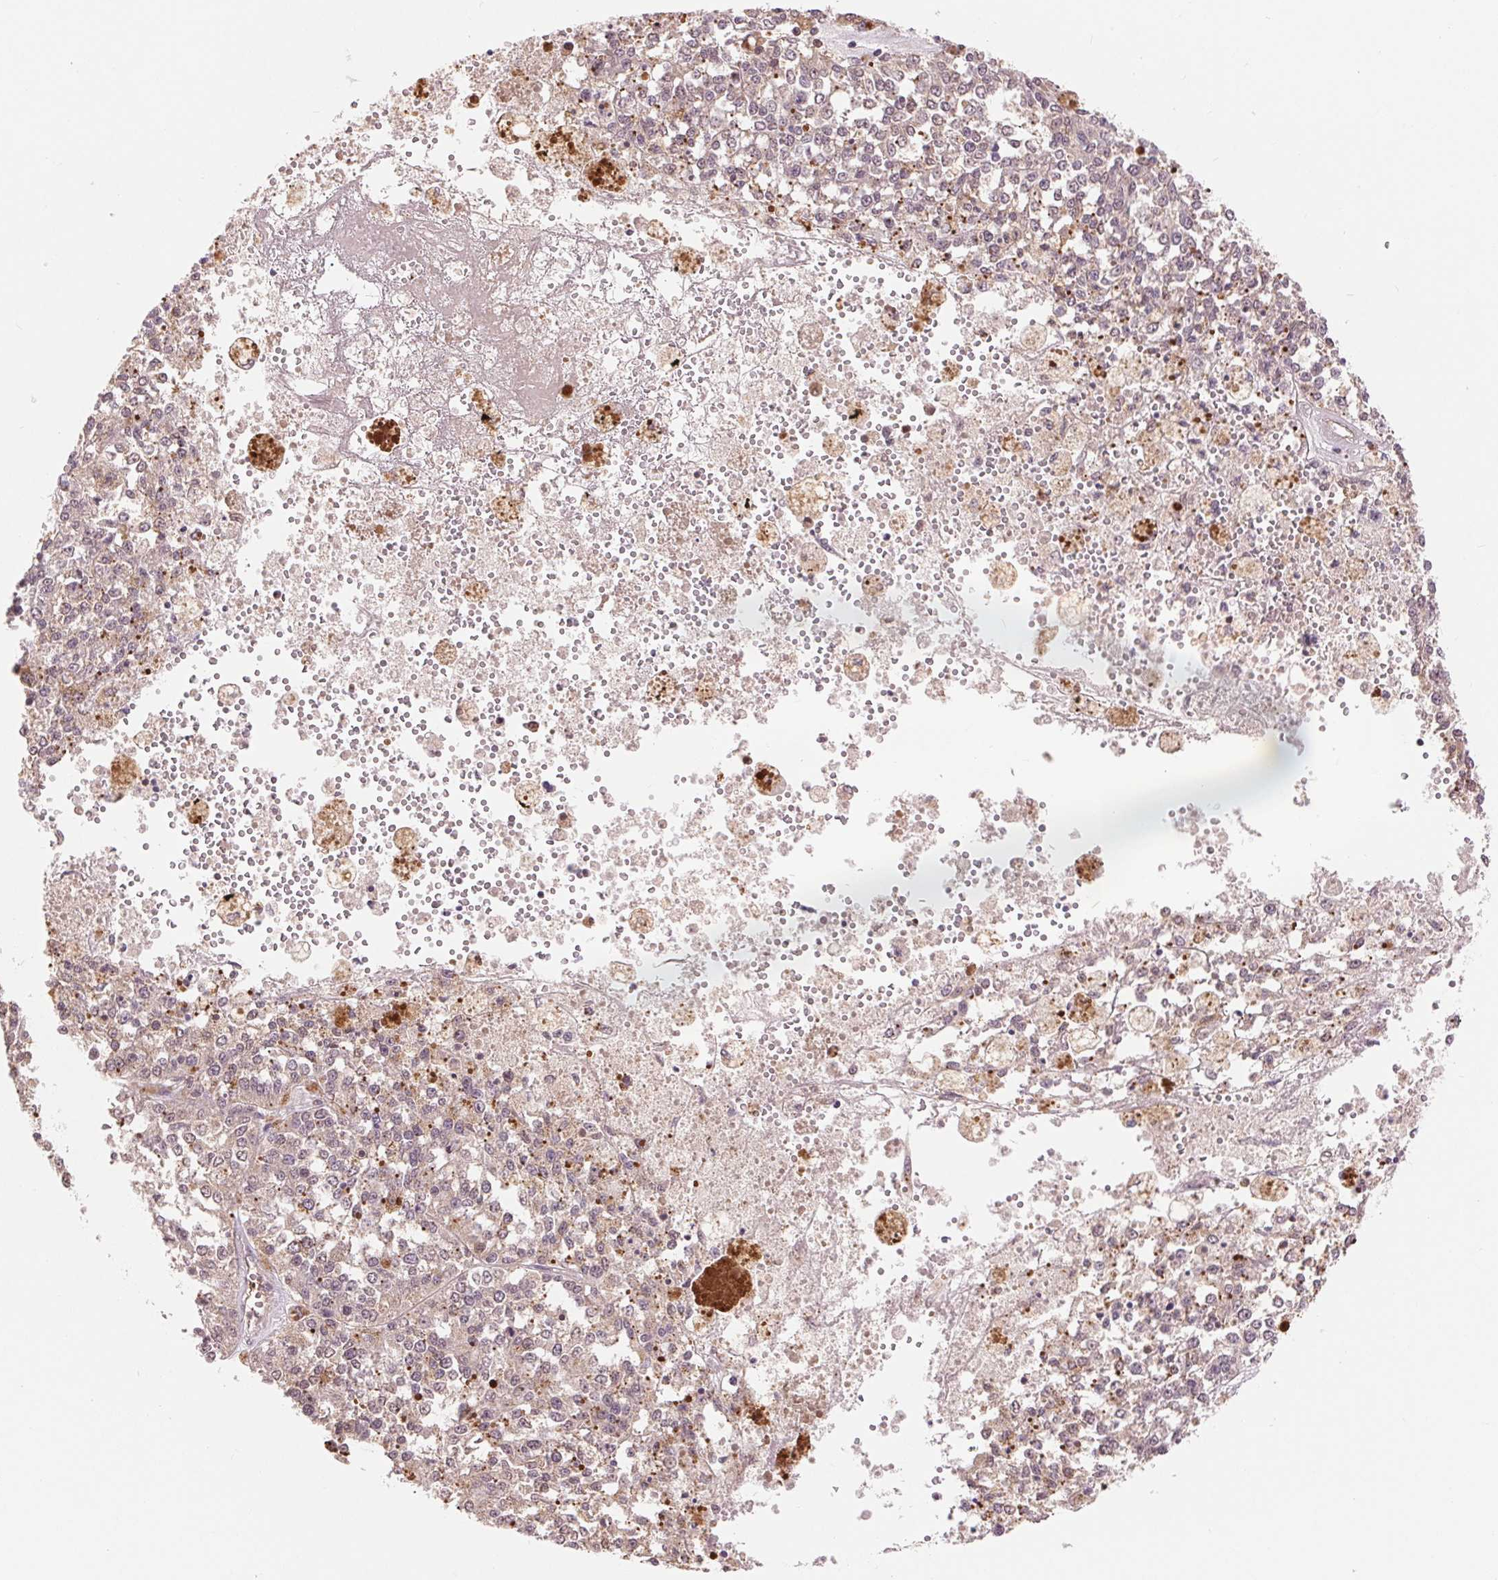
{"staining": {"intensity": "negative", "quantity": "none", "location": "none"}, "tissue": "melanoma", "cell_type": "Tumor cells", "image_type": "cancer", "snomed": [{"axis": "morphology", "description": "Malignant melanoma, Metastatic site"}, {"axis": "topography", "description": "Lymph node"}], "caption": "An image of human melanoma is negative for staining in tumor cells.", "gene": "TMEM273", "patient": {"sex": "female", "age": 64}}